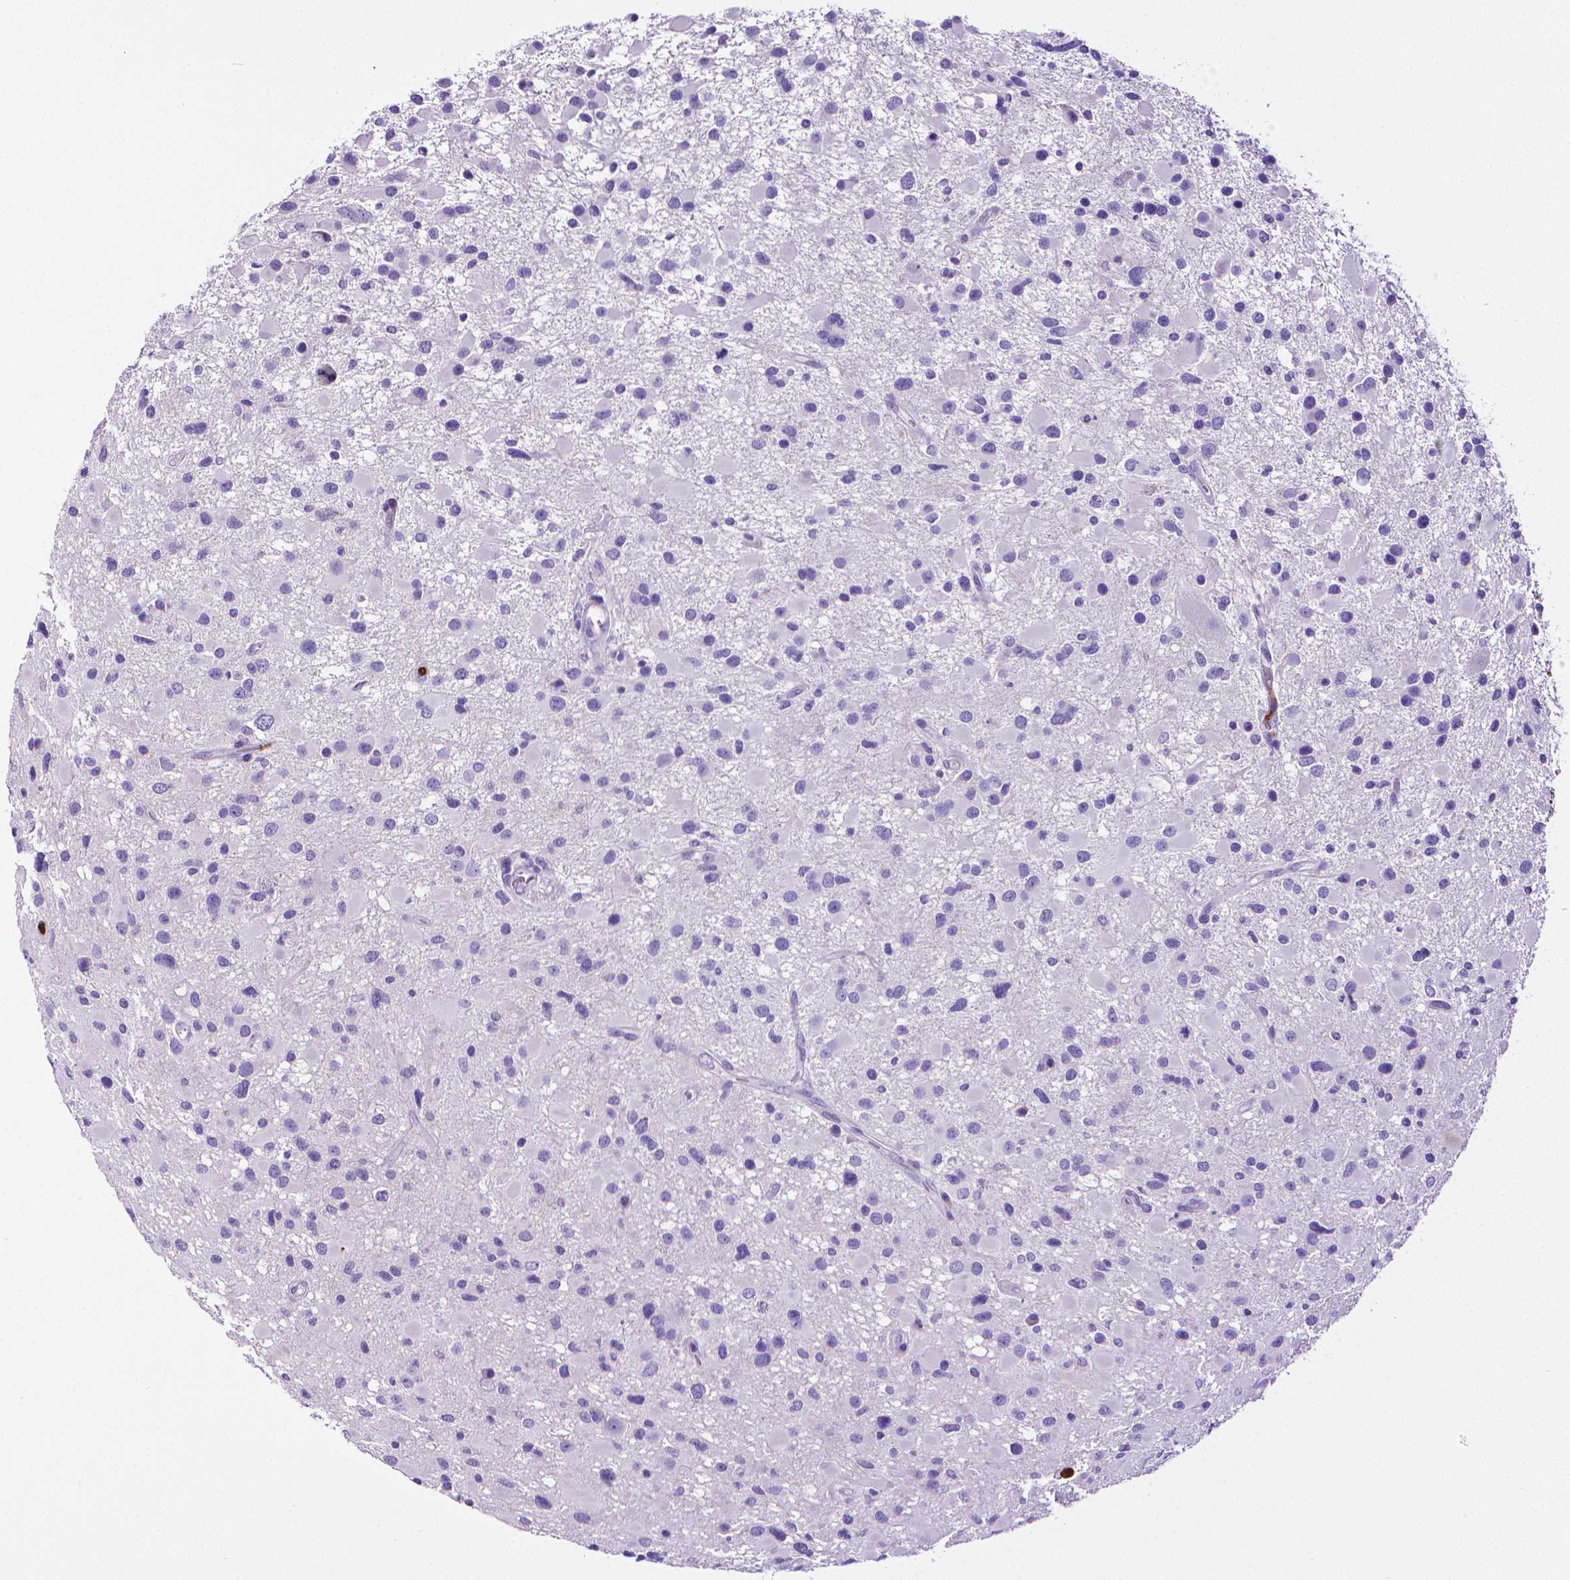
{"staining": {"intensity": "negative", "quantity": "none", "location": "none"}, "tissue": "glioma", "cell_type": "Tumor cells", "image_type": "cancer", "snomed": [{"axis": "morphology", "description": "Glioma, malignant, Low grade"}, {"axis": "topography", "description": "Brain"}], "caption": "Human glioma stained for a protein using IHC shows no staining in tumor cells.", "gene": "MMP9", "patient": {"sex": "female", "age": 32}}